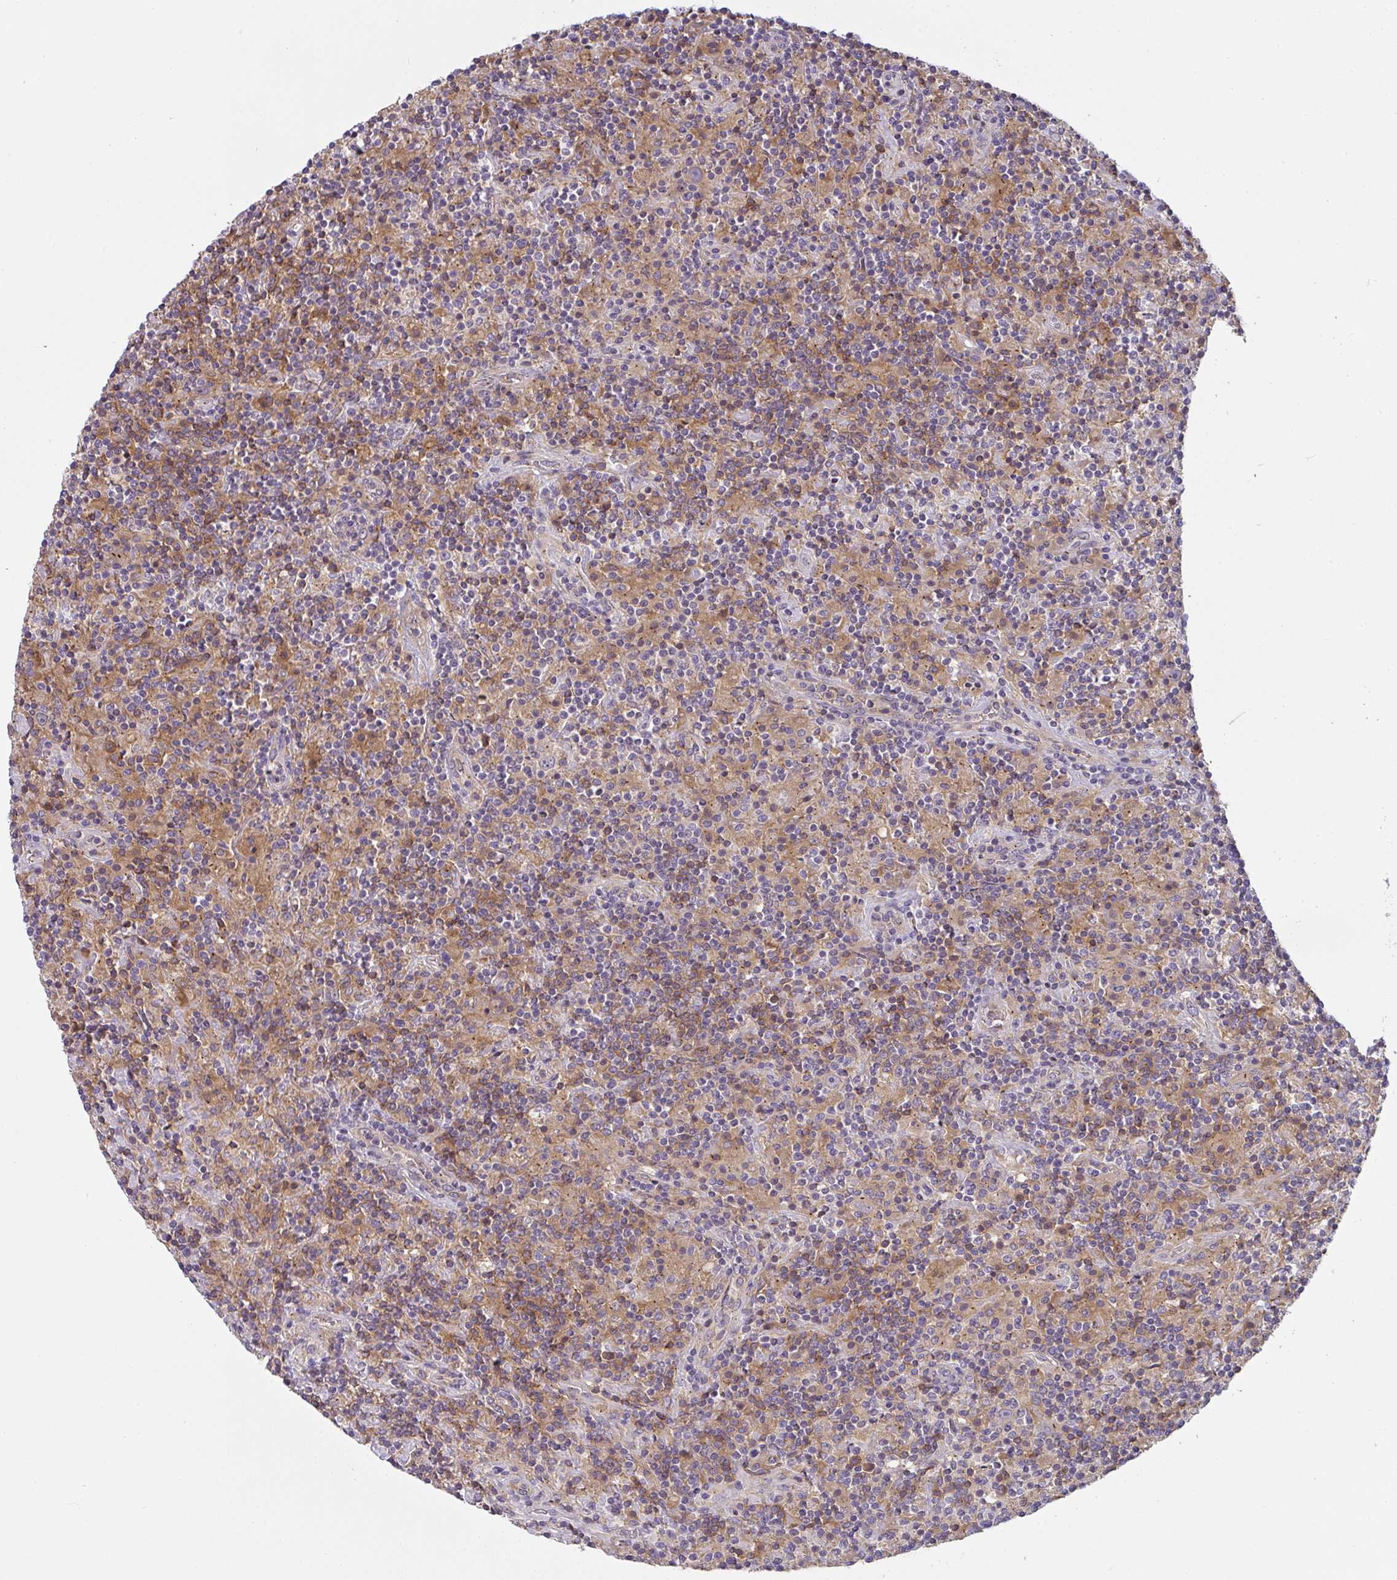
{"staining": {"intensity": "negative", "quantity": "none", "location": "none"}, "tissue": "lymphoma", "cell_type": "Tumor cells", "image_type": "cancer", "snomed": [{"axis": "morphology", "description": "Hodgkin's disease, NOS"}, {"axis": "topography", "description": "Lymph node"}], "caption": "The photomicrograph displays no staining of tumor cells in lymphoma.", "gene": "SNX5", "patient": {"sex": "male", "age": 70}}